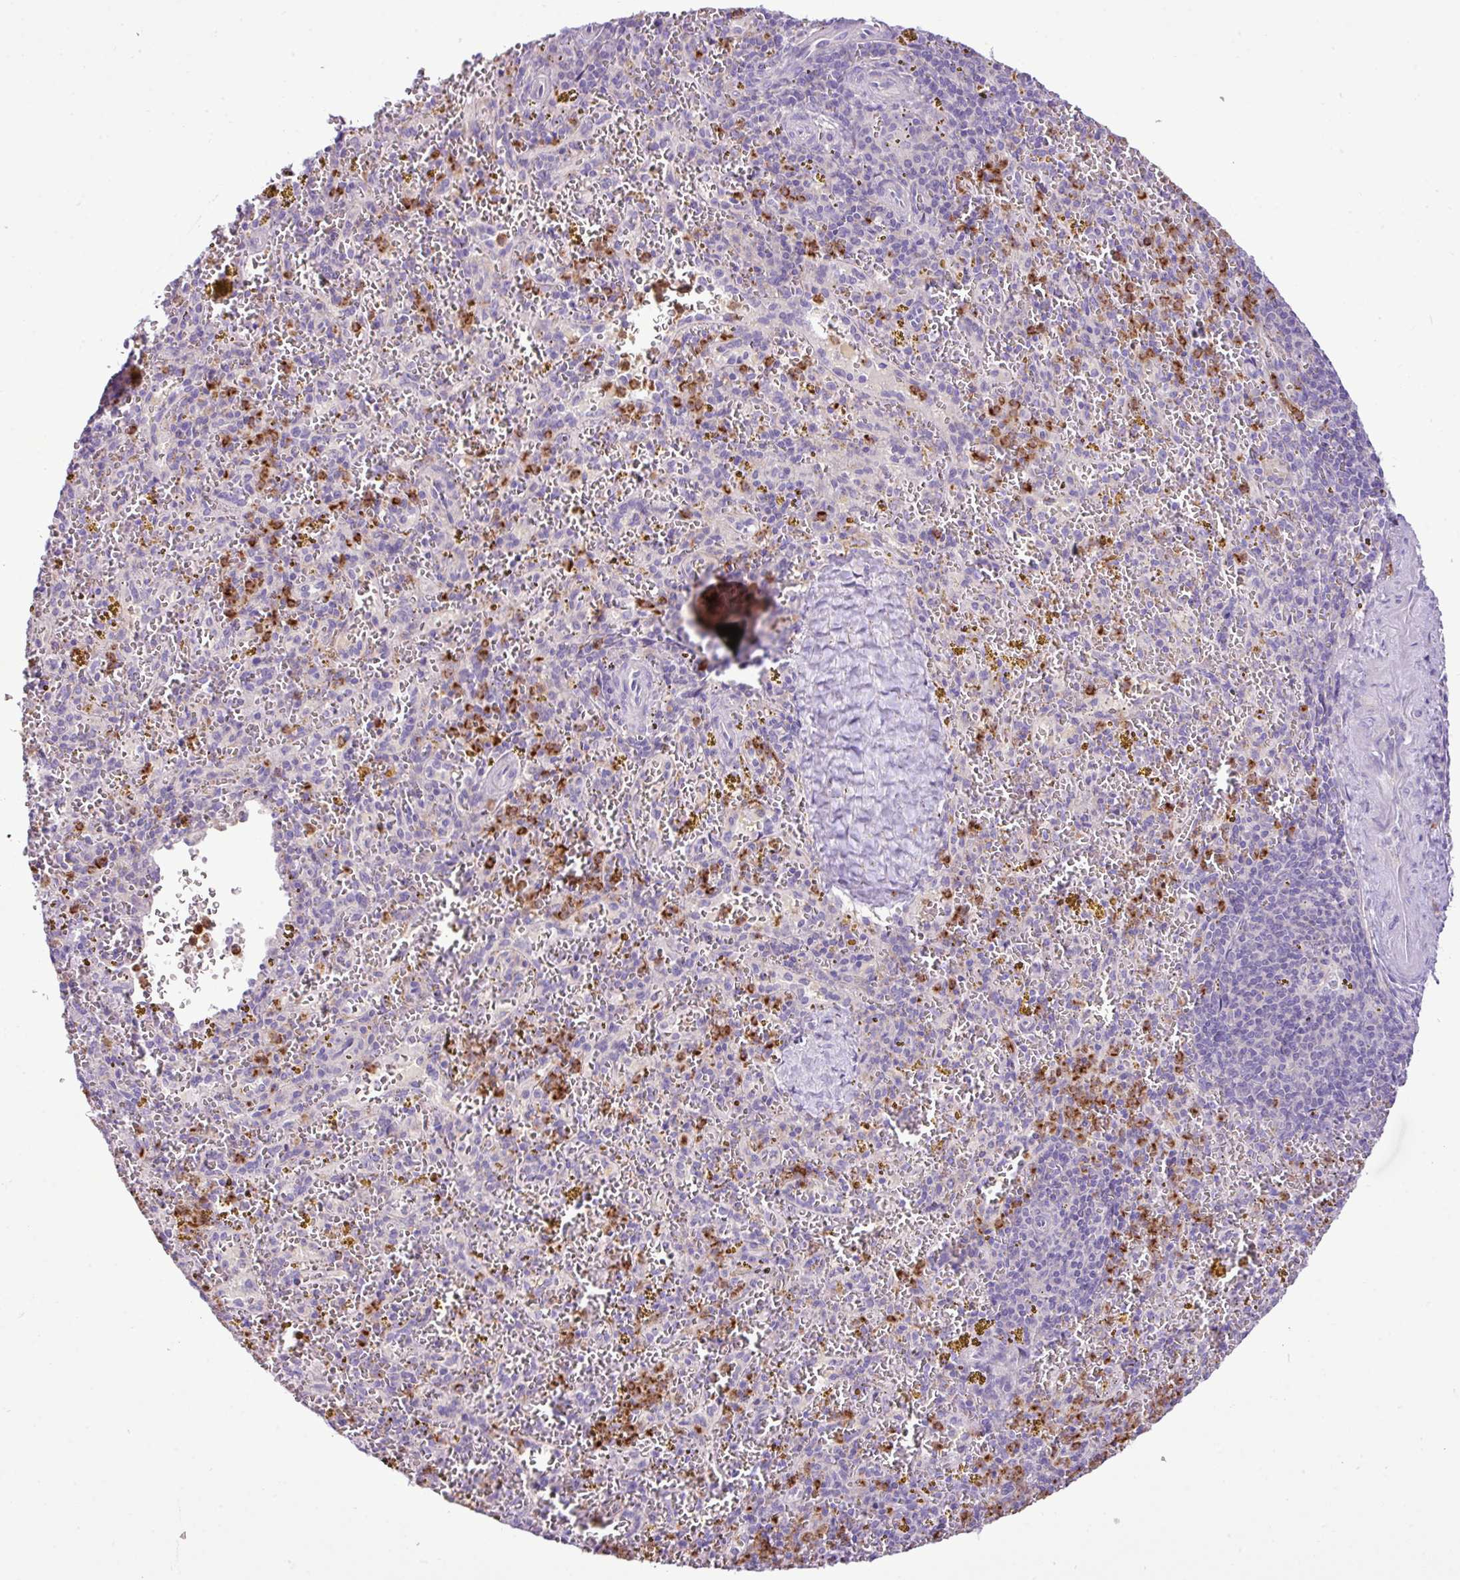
{"staining": {"intensity": "strong", "quantity": "25%-75%", "location": "cytoplasmic/membranous"}, "tissue": "spleen", "cell_type": "Cells in red pulp", "image_type": "normal", "snomed": [{"axis": "morphology", "description": "Normal tissue, NOS"}, {"axis": "topography", "description": "Spleen"}], "caption": "Immunohistochemical staining of unremarkable human spleen shows strong cytoplasmic/membranous protein positivity in approximately 25%-75% of cells in red pulp.", "gene": "ZSCAN5A", "patient": {"sex": "male", "age": 57}}